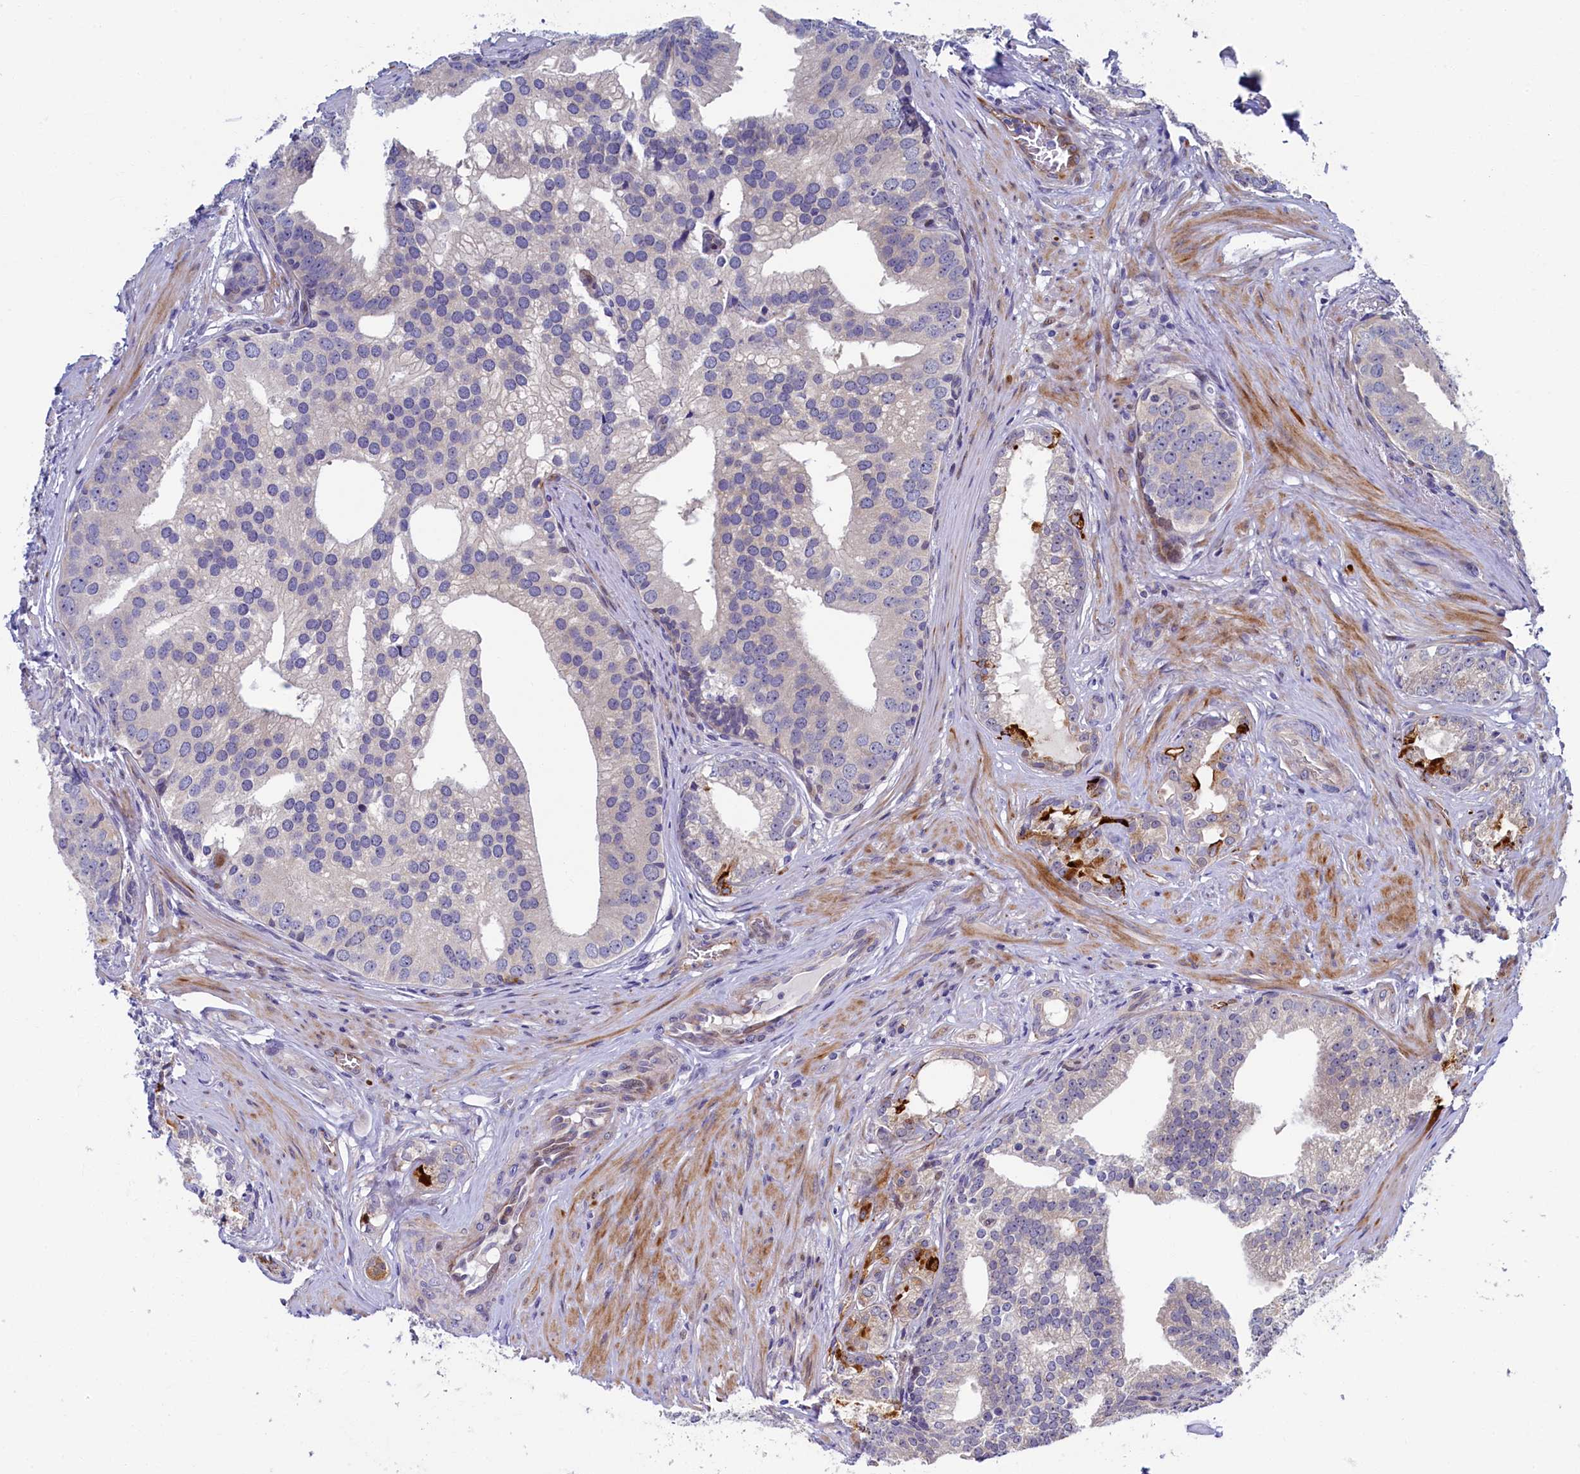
{"staining": {"intensity": "negative", "quantity": "none", "location": "none"}, "tissue": "prostate cancer", "cell_type": "Tumor cells", "image_type": "cancer", "snomed": [{"axis": "morphology", "description": "Adenocarcinoma, Low grade"}, {"axis": "topography", "description": "Prostate"}], "caption": "Prostate cancer was stained to show a protein in brown. There is no significant positivity in tumor cells.", "gene": "PIK3C3", "patient": {"sex": "male", "age": 71}}